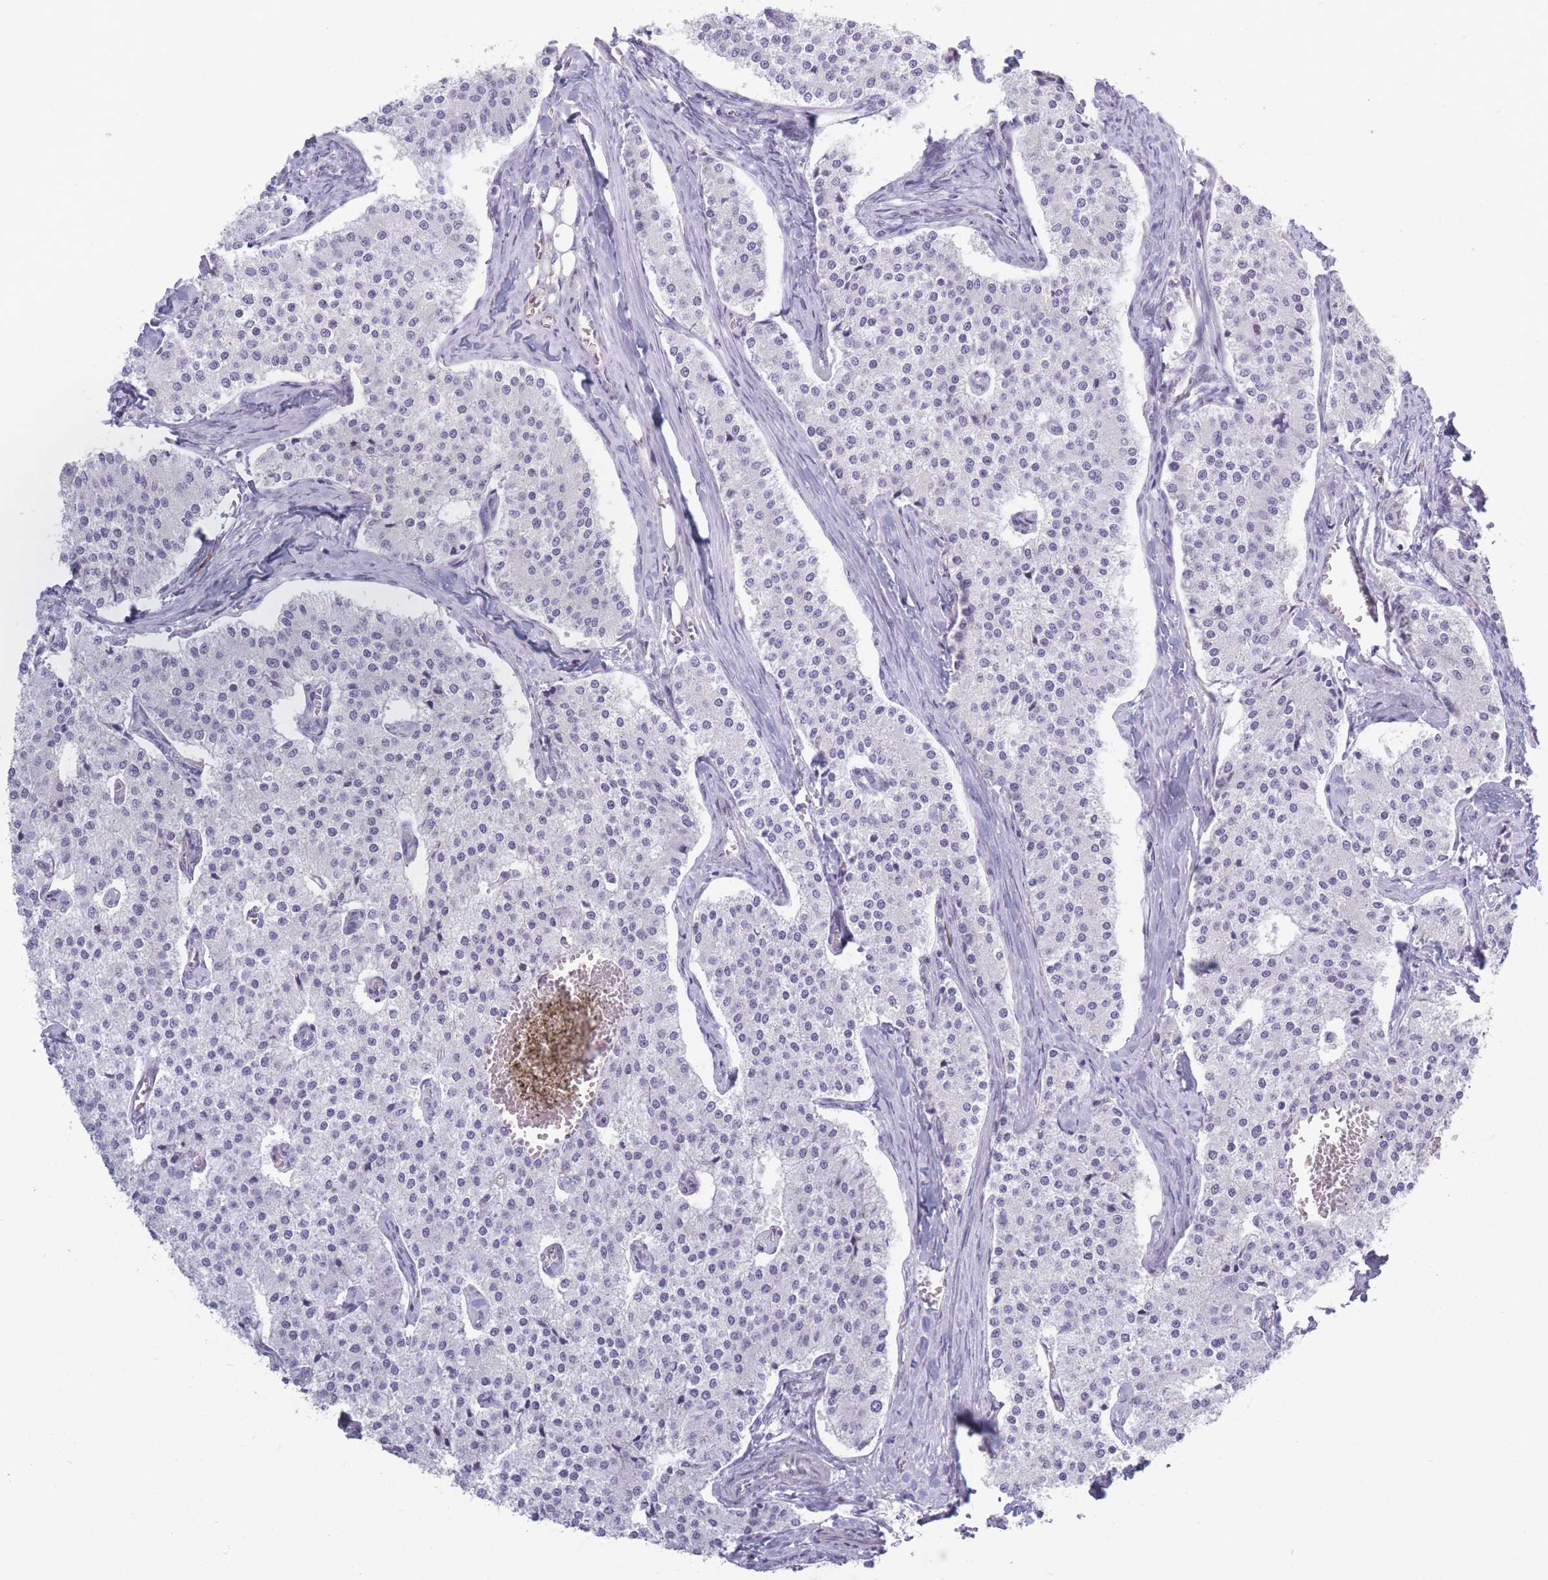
{"staining": {"intensity": "negative", "quantity": "none", "location": "none"}, "tissue": "carcinoid", "cell_type": "Tumor cells", "image_type": "cancer", "snomed": [{"axis": "morphology", "description": "Carcinoid, malignant, NOS"}, {"axis": "topography", "description": "Colon"}], "caption": "Carcinoid was stained to show a protein in brown. There is no significant expression in tumor cells.", "gene": "PLEKHG2", "patient": {"sex": "female", "age": 52}}